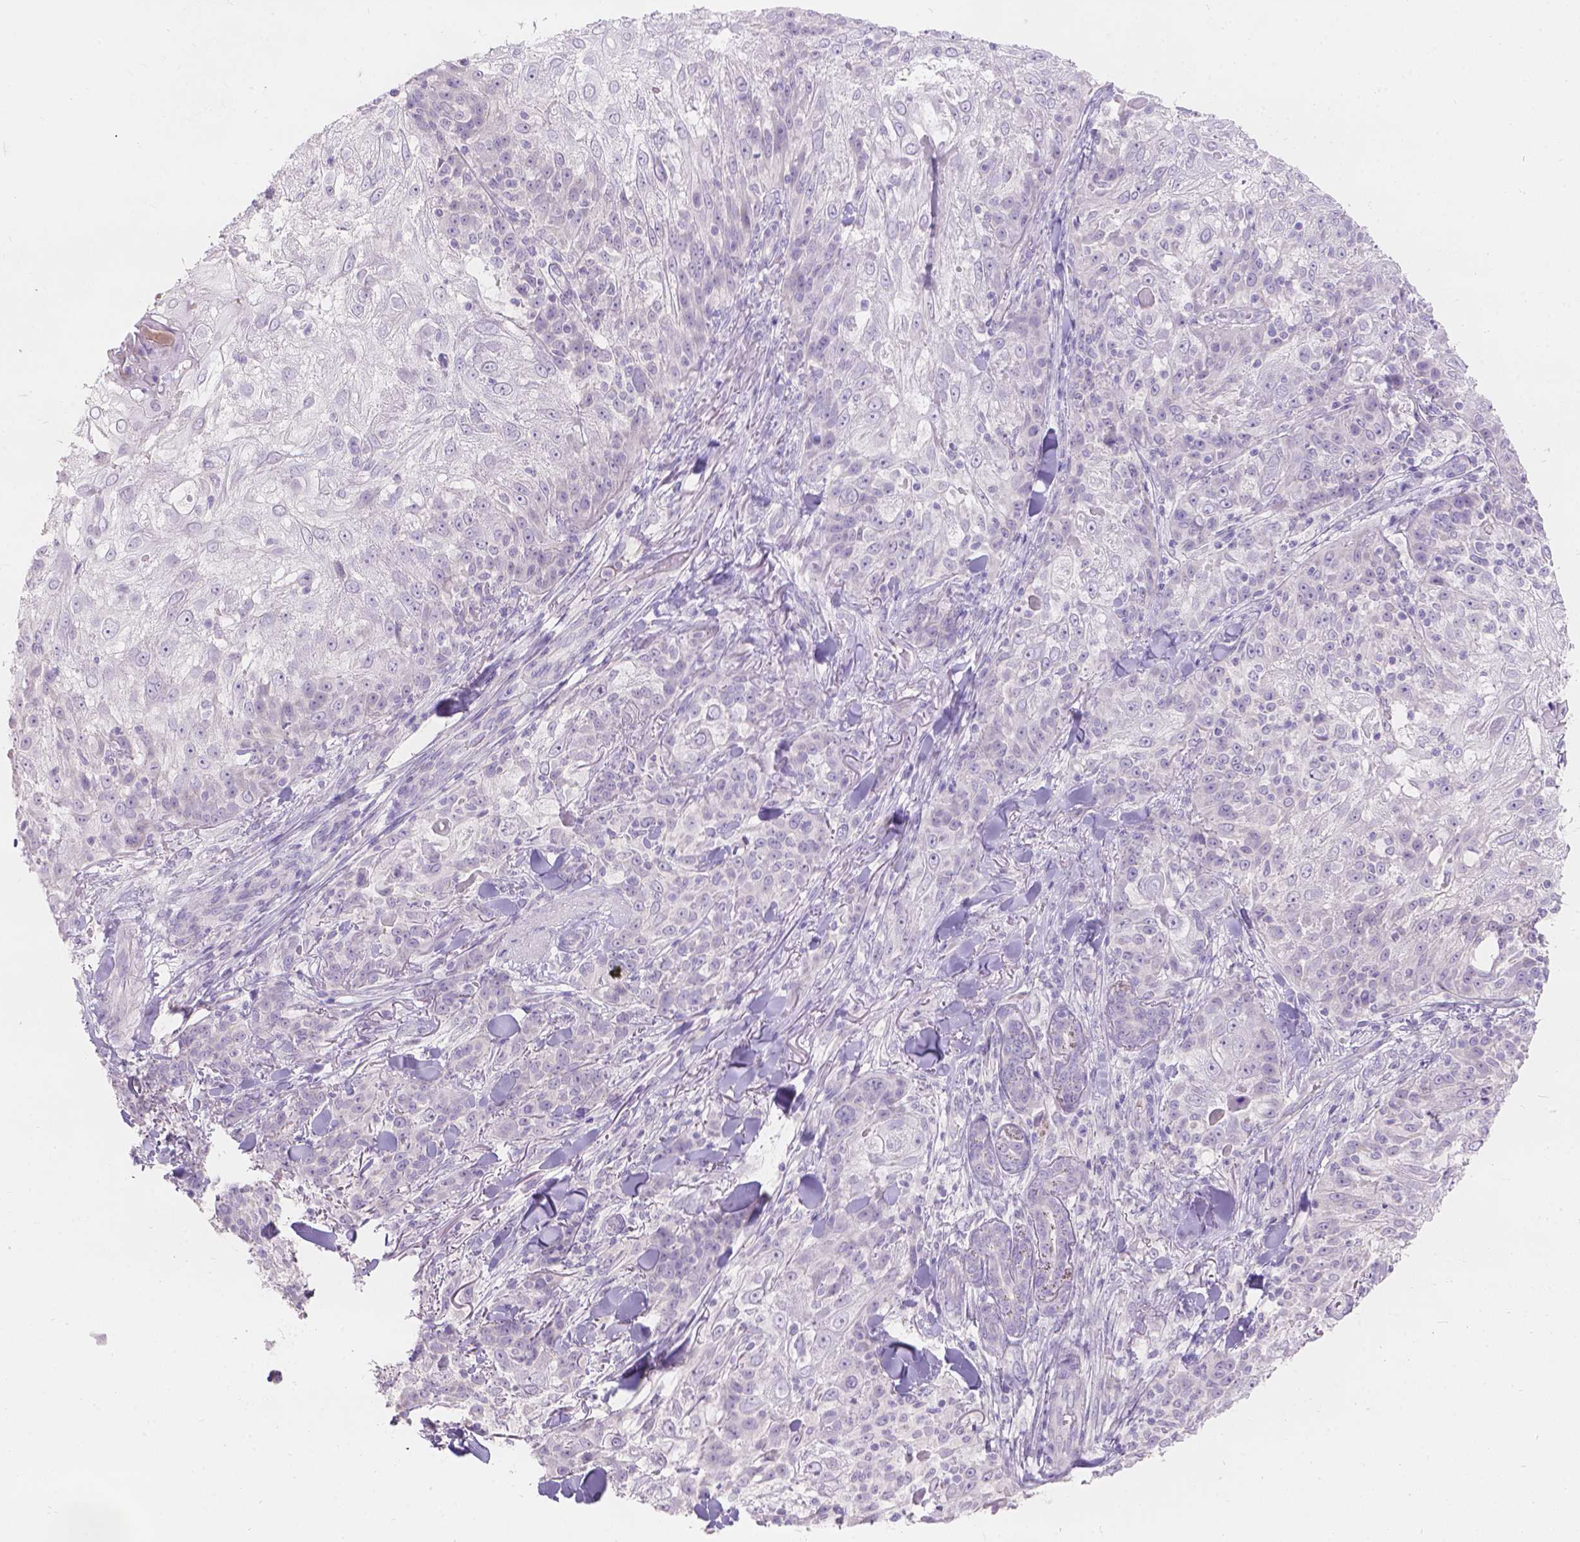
{"staining": {"intensity": "negative", "quantity": "none", "location": "none"}, "tissue": "skin cancer", "cell_type": "Tumor cells", "image_type": "cancer", "snomed": [{"axis": "morphology", "description": "Normal tissue, NOS"}, {"axis": "morphology", "description": "Squamous cell carcinoma, NOS"}, {"axis": "topography", "description": "Skin"}], "caption": "Skin cancer (squamous cell carcinoma) was stained to show a protein in brown. There is no significant expression in tumor cells.", "gene": "HTN3", "patient": {"sex": "female", "age": 83}}